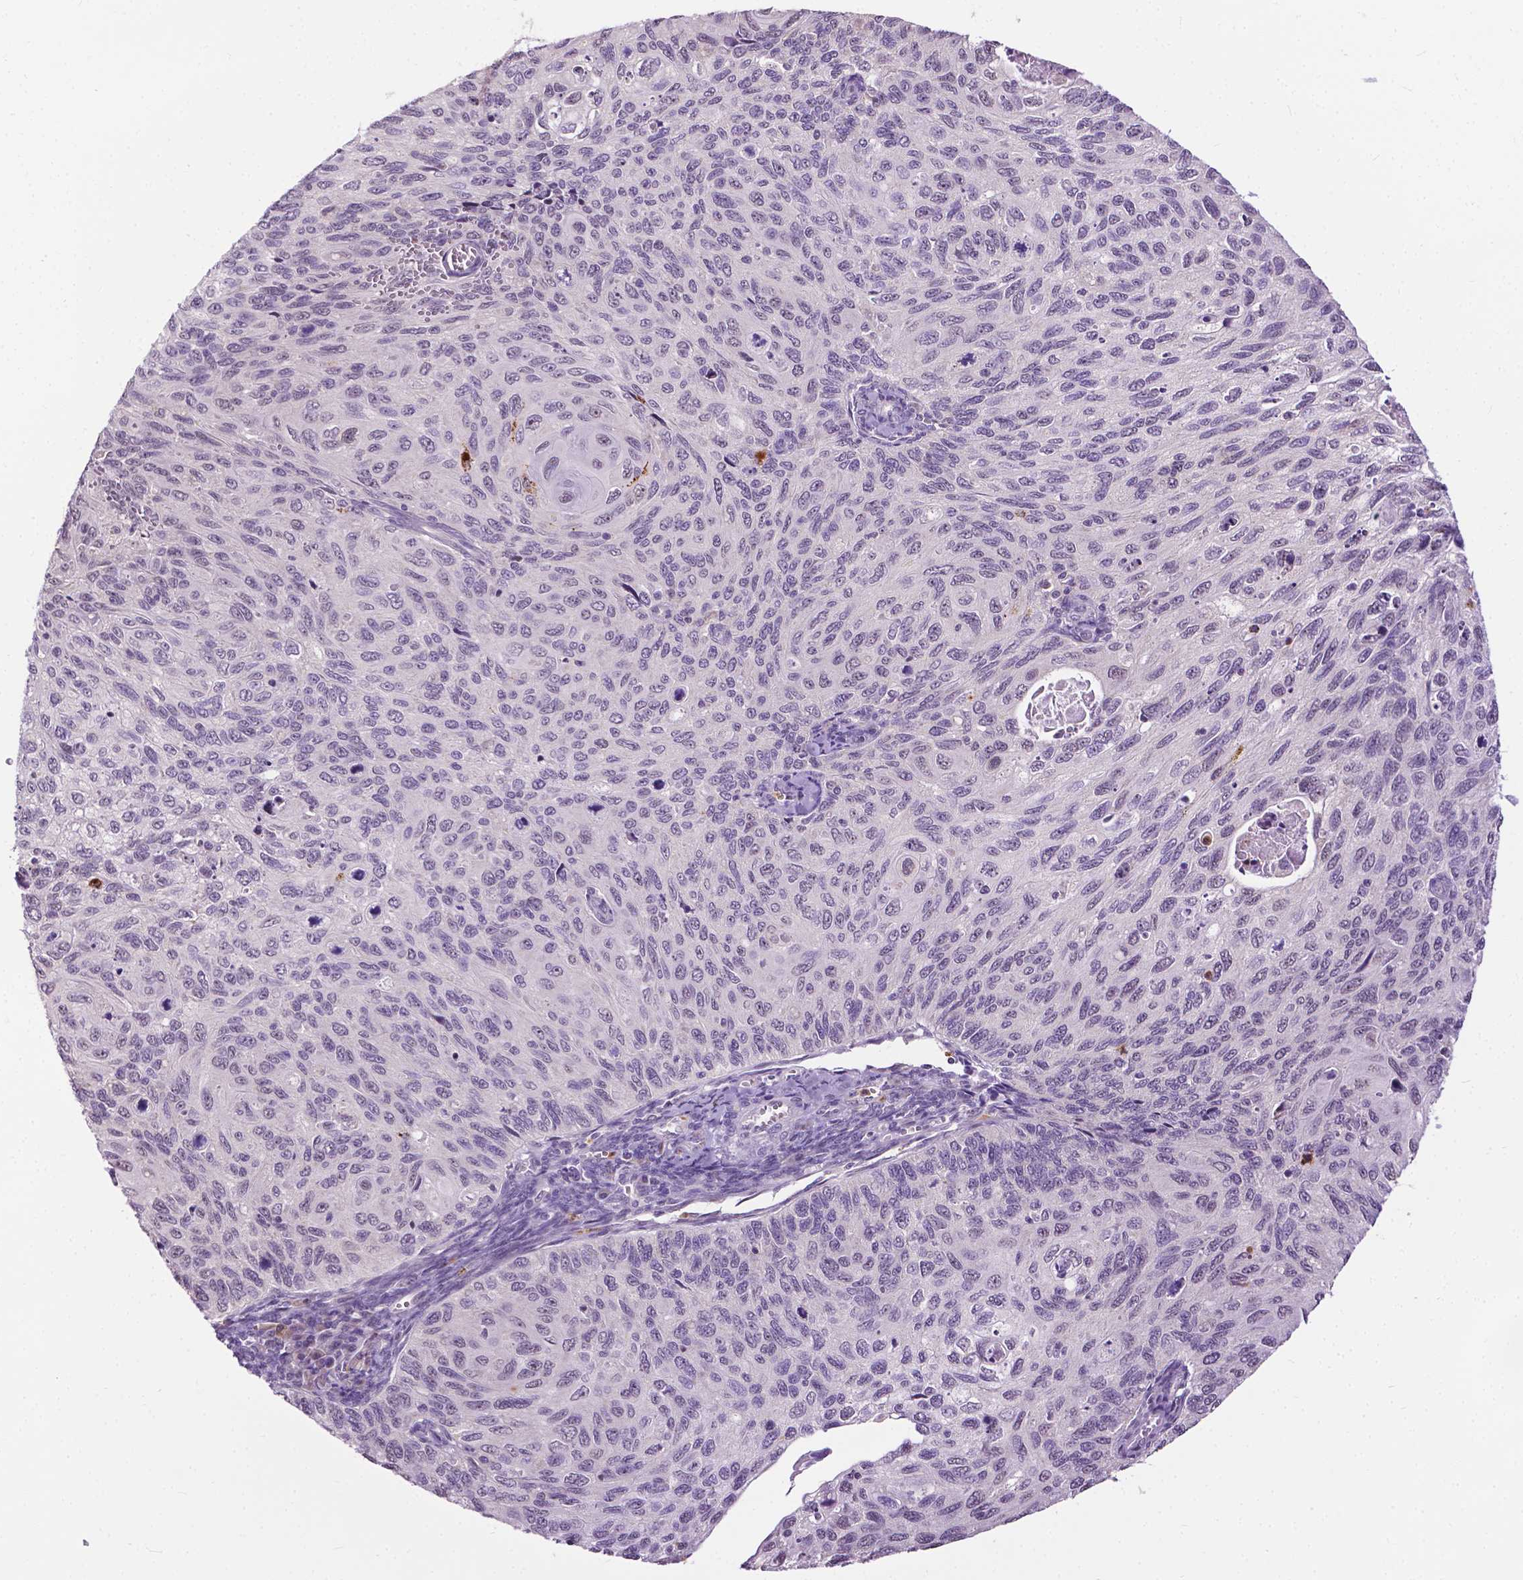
{"staining": {"intensity": "negative", "quantity": "none", "location": "none"}, "tissue": "cervical cancer", "cell_type": "Tumor cells", "image_type": "cancer", "snomed": [{"axis": "morphology", "description": "Squamous cell carcinoma, NOS"}, {"axis": "topography", "description": "Cervix"}], "caption": "High magnification brightfield microscopy of cervical squamous cell carcinoma stained with DAB (3,3'-diaminobenzidine) (brown) and counterstained with hematoxylin (blue): tumor cells show no significant staining.", "gene": "TTC9B", "patient": {"sex": "female", "age": 70}}